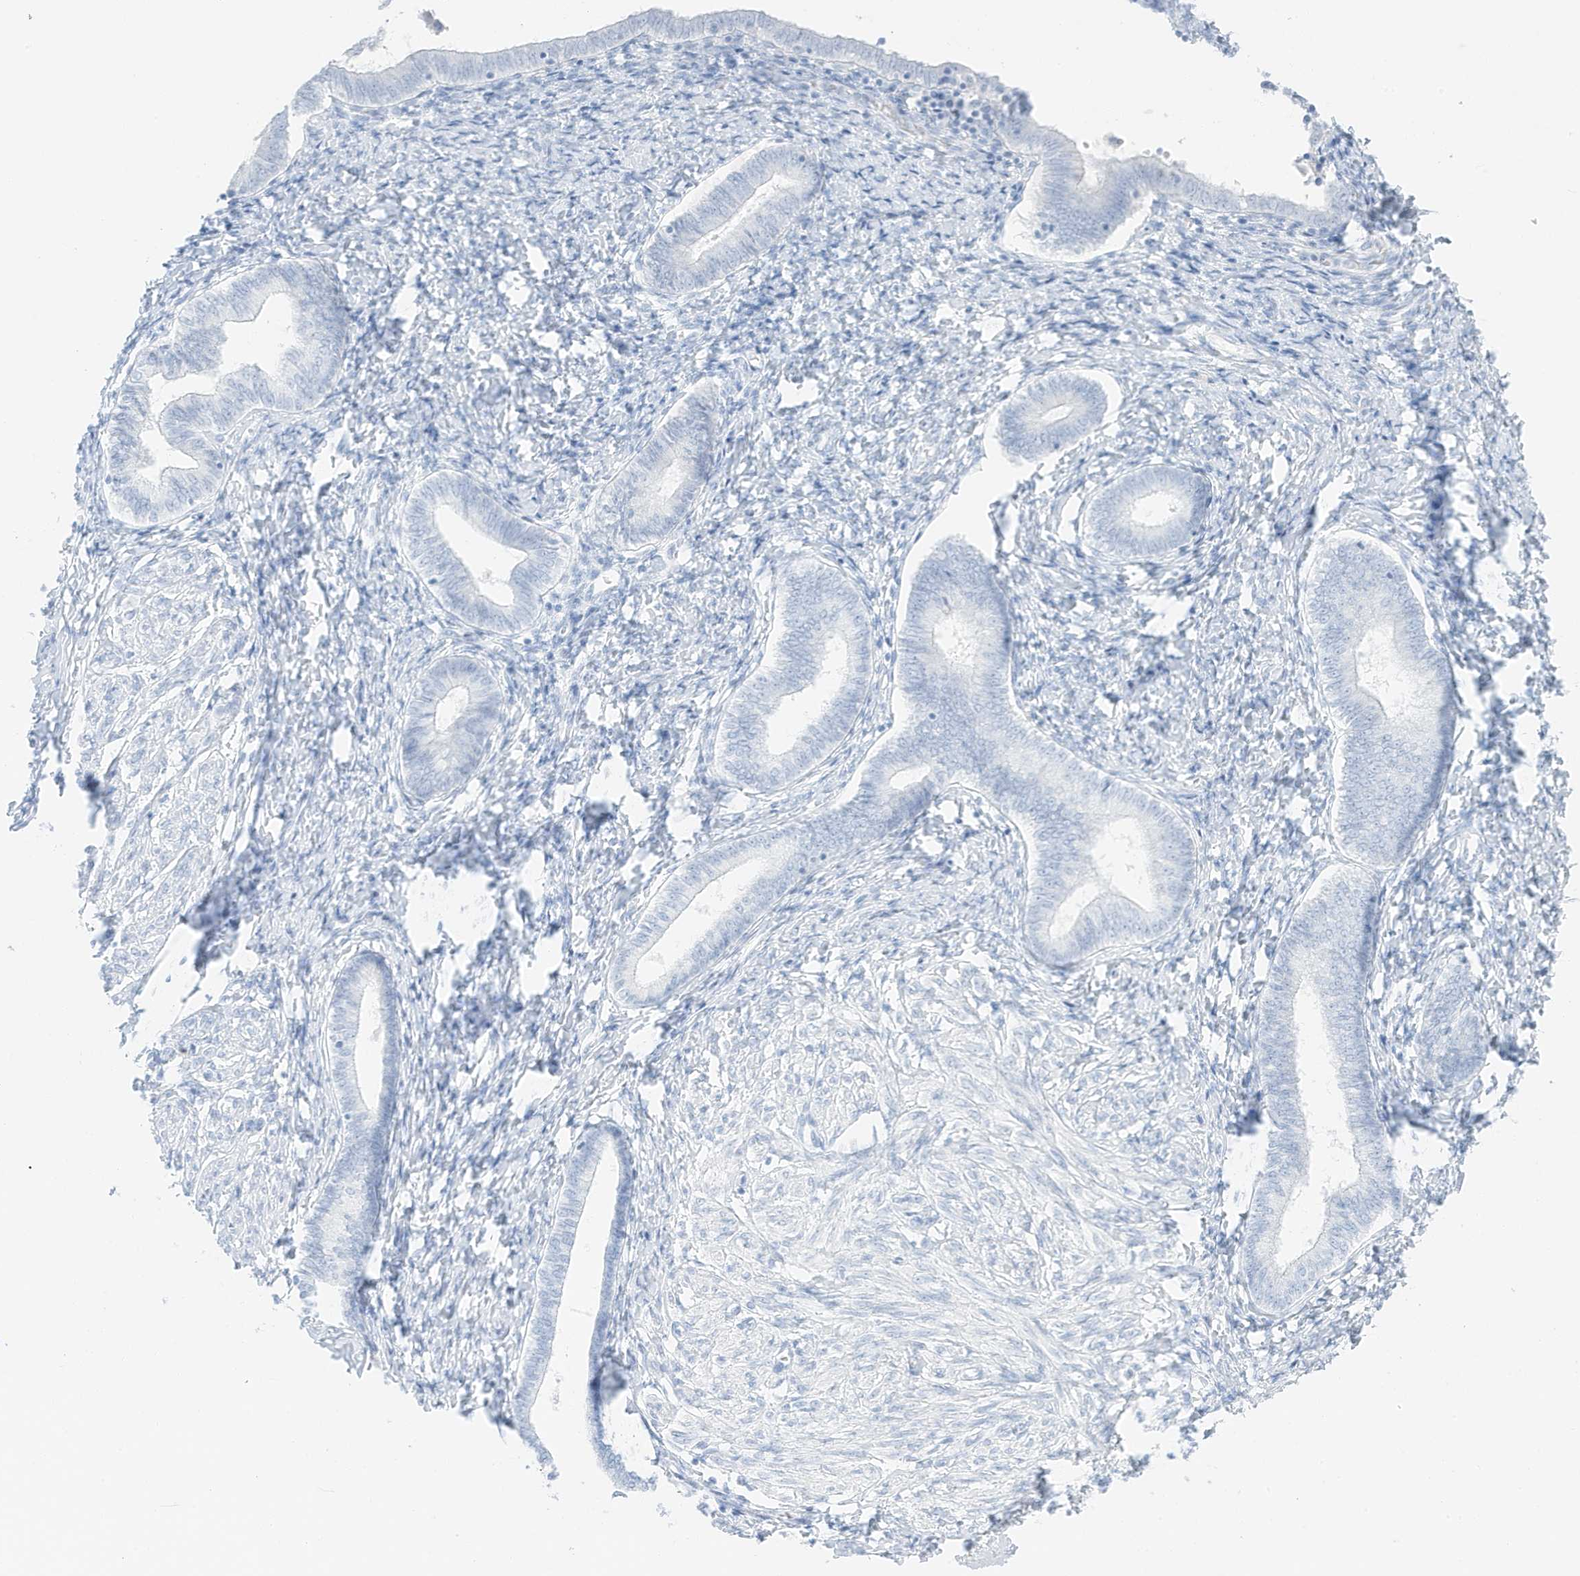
{"staining": {"intensity": "negative", "quantity": "none", "location": "none"}, "tissue": "endometrium", "cell_type": "Cells in endometrial stroma", "image_type": "normal", "snomed": [{"axis": "morphology", "description": "Normal tissue, NOS"}, {"axis": "topography", "description": "Endometrium"}], "caption": "Immunohistochemical staining of unremarkable endometrium shows no significant staining in cells in endometrial stroma.", "gene": "SLC22A13", "patient": {"sex": "female", "age": 72}}